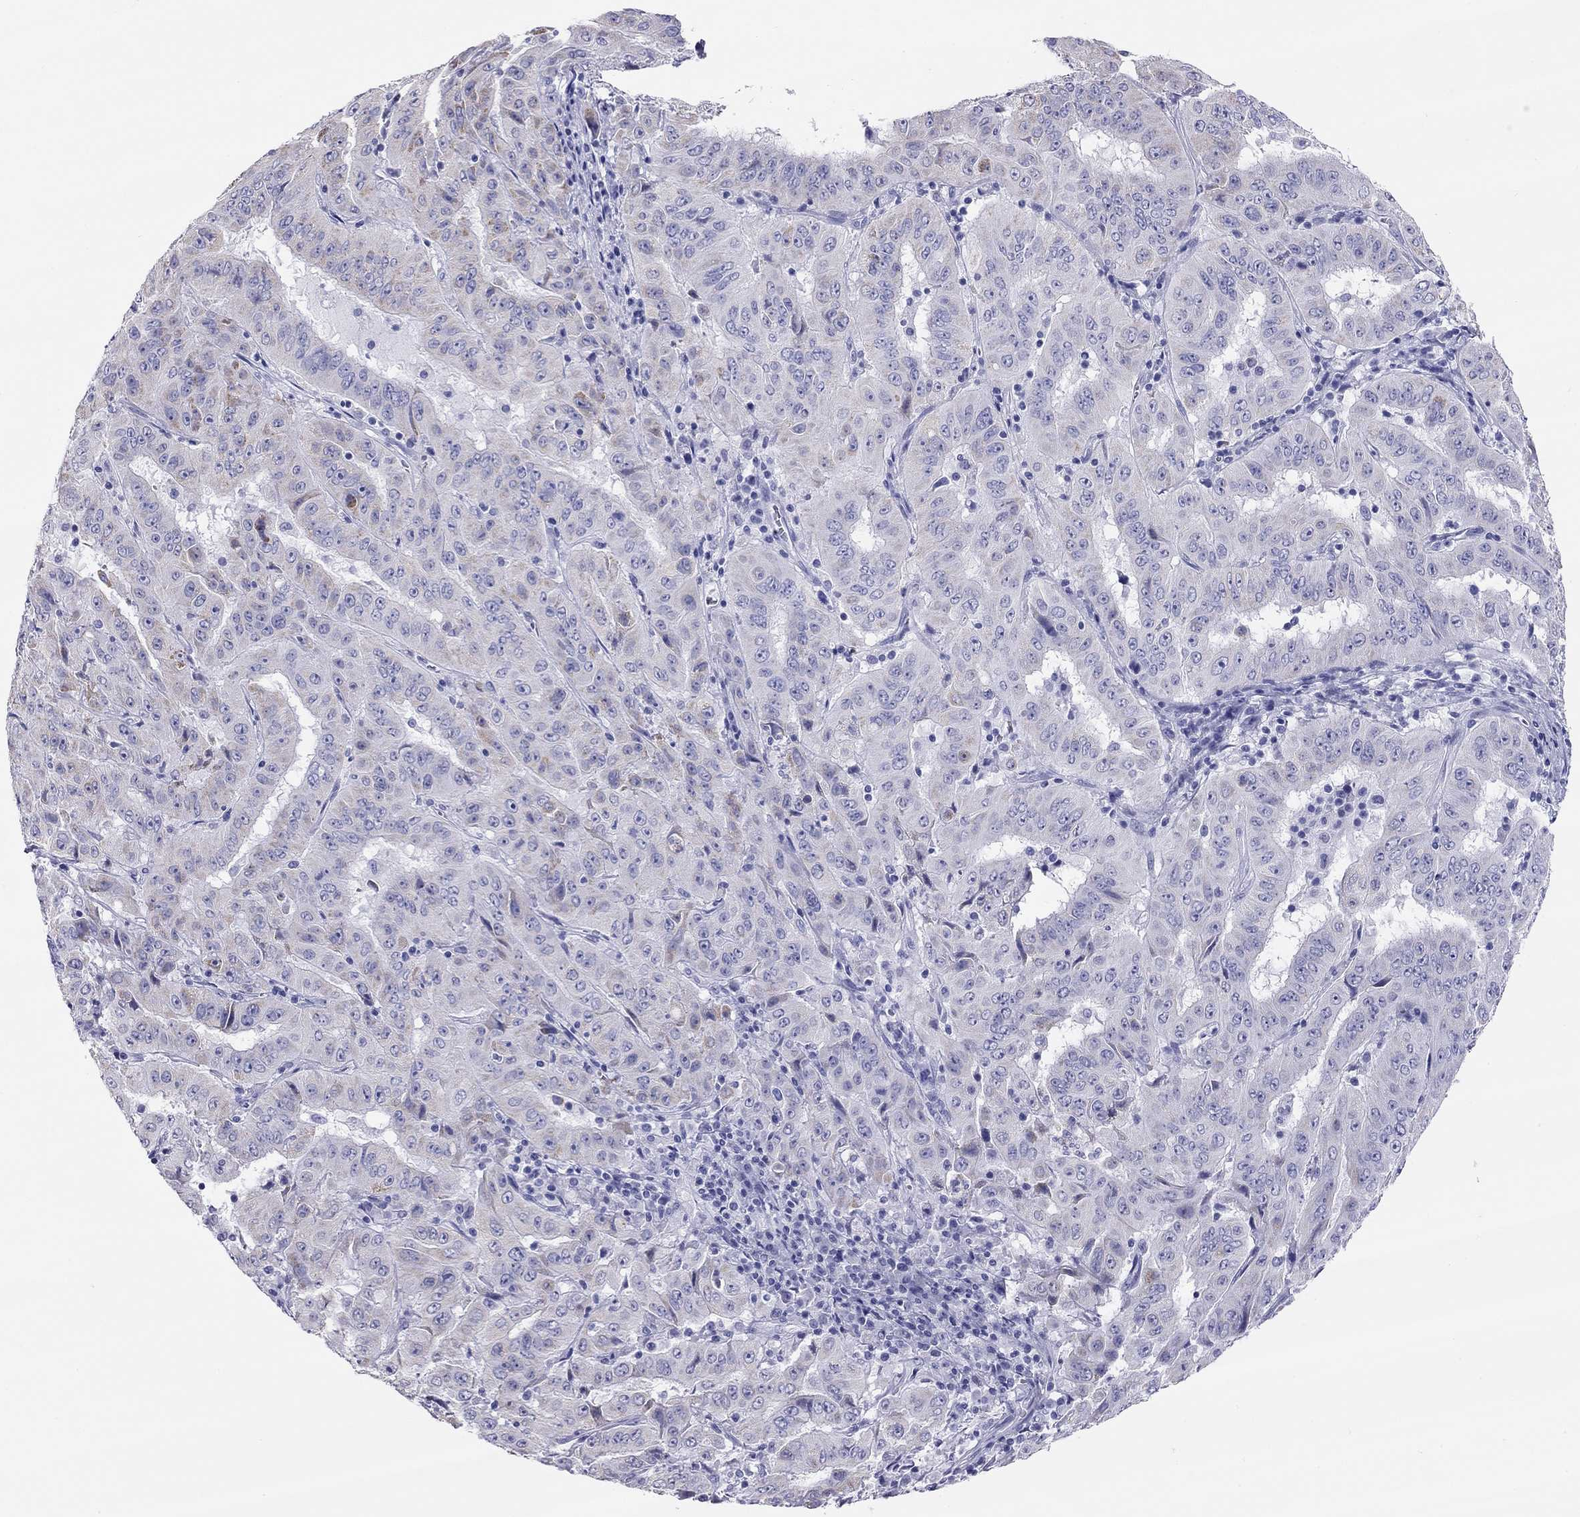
{"staining": {"intensity": "negative", "quantity": "none", "location": "none"}, "tissue": "pancreatic cancer", "cell_type": "Tumor cells", "image_type": "cancer", "snomed": [{"axis": "morphology", "description": "Adenocarcinoma, NOS"}, {"axis": "topography", "description": "Pancreas"}], "caption": "Immunohistochemical staining of human pancreatic cancer (adenocarcinoma) shows no significant positivity in tumor cells.", "gene": "DPY19L2", "patient": {"sex": "male", "age": 63}}